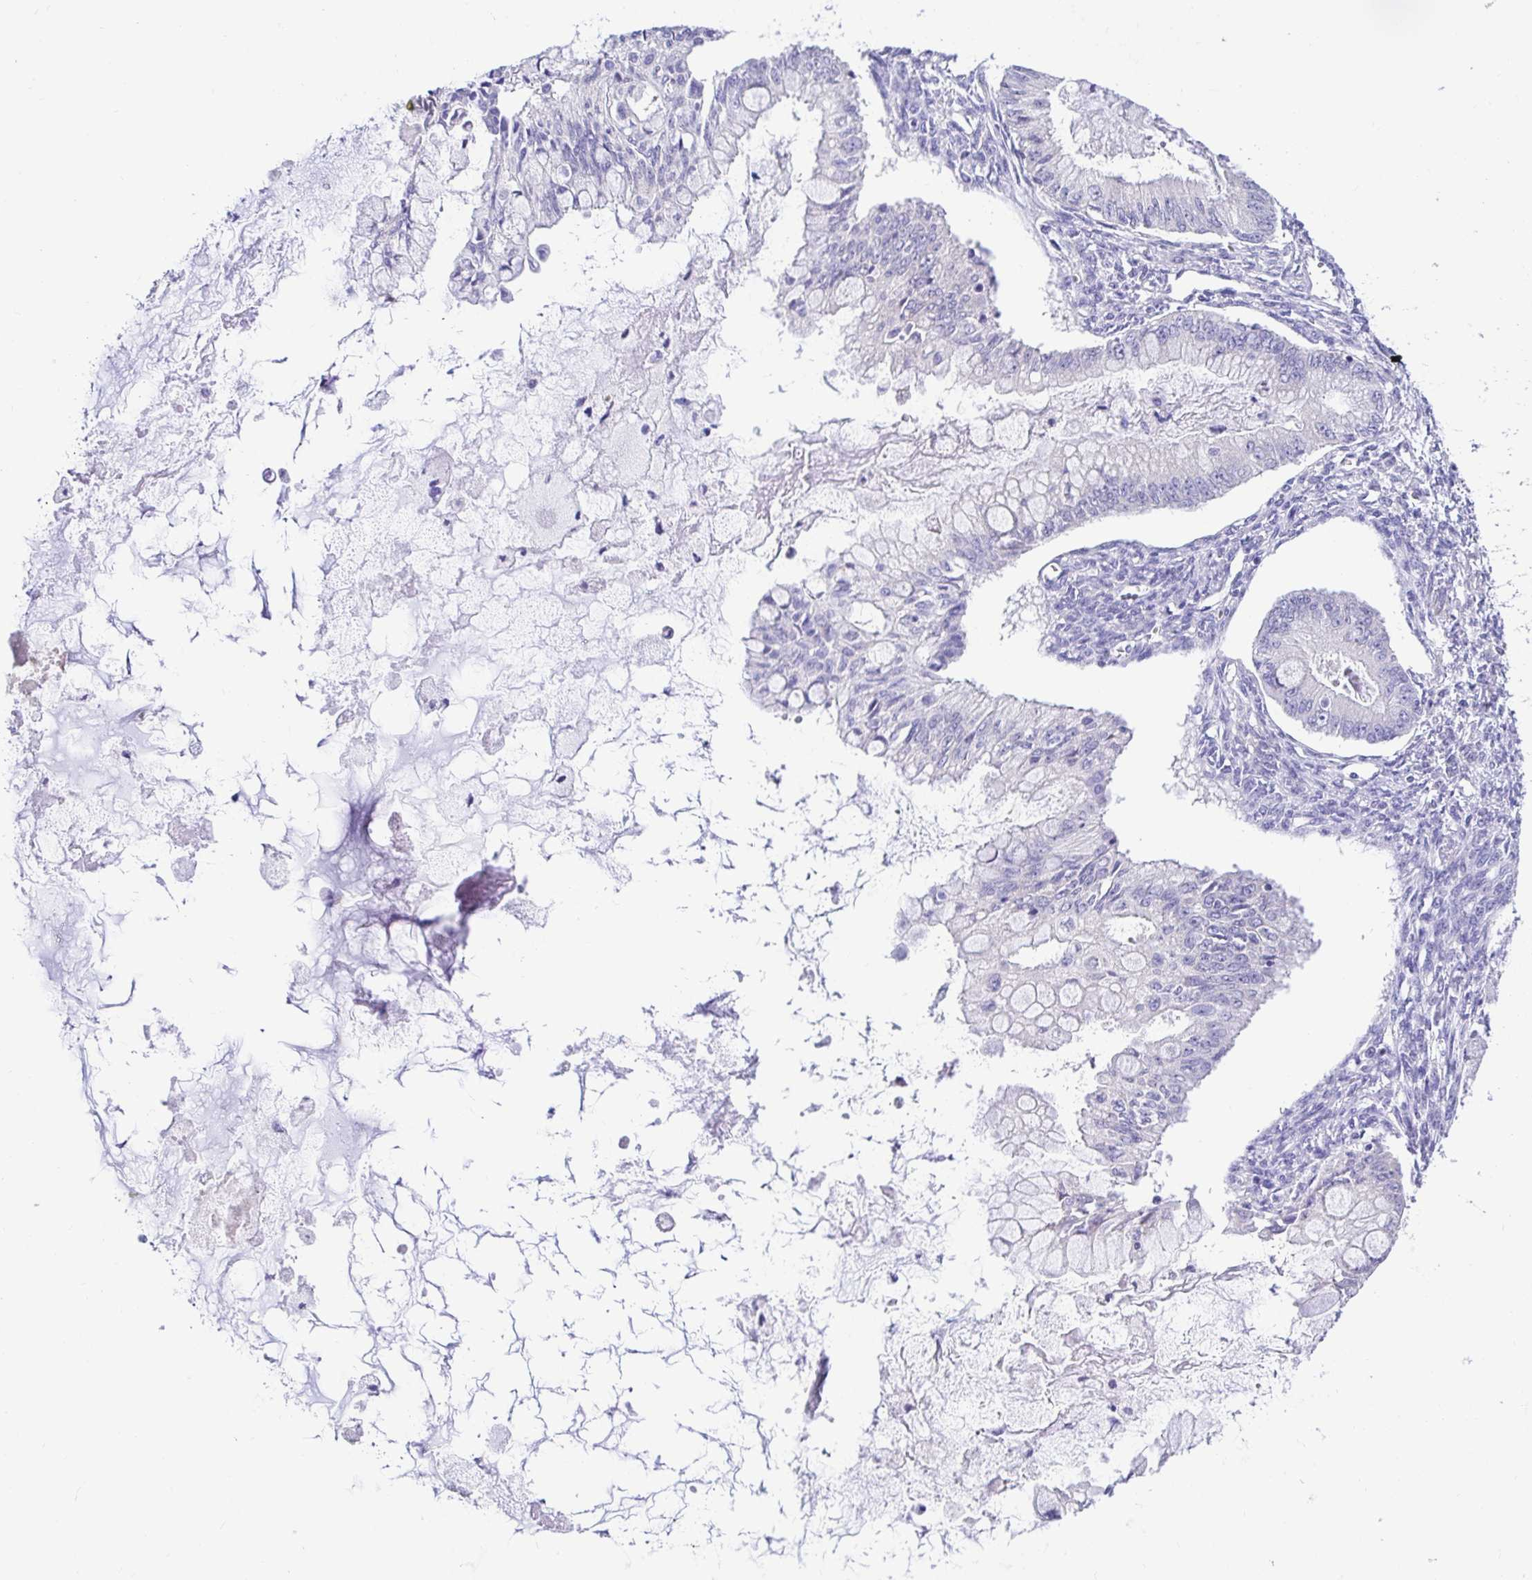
{"staining": {"intensity": "negative", "quantity": "none", "location": "none"}, "tissue": "ovarian cancer", "cell_type": "Tumor cells", "image_type": "cancer", "snomed": [{"axis": "morphology", "description": "Cystadenocarcinoma, mucinous, NOS"}, {"axis": "topography", "description": "Ovary"}], "caption": "DAB (3,3'-diaminobenzidine) immunohistochemical staining of human ovarian cancer shows no significant staining in tumor cells.", "gene": "BACE2", "patient": {"sex": "female", "age": 34}}